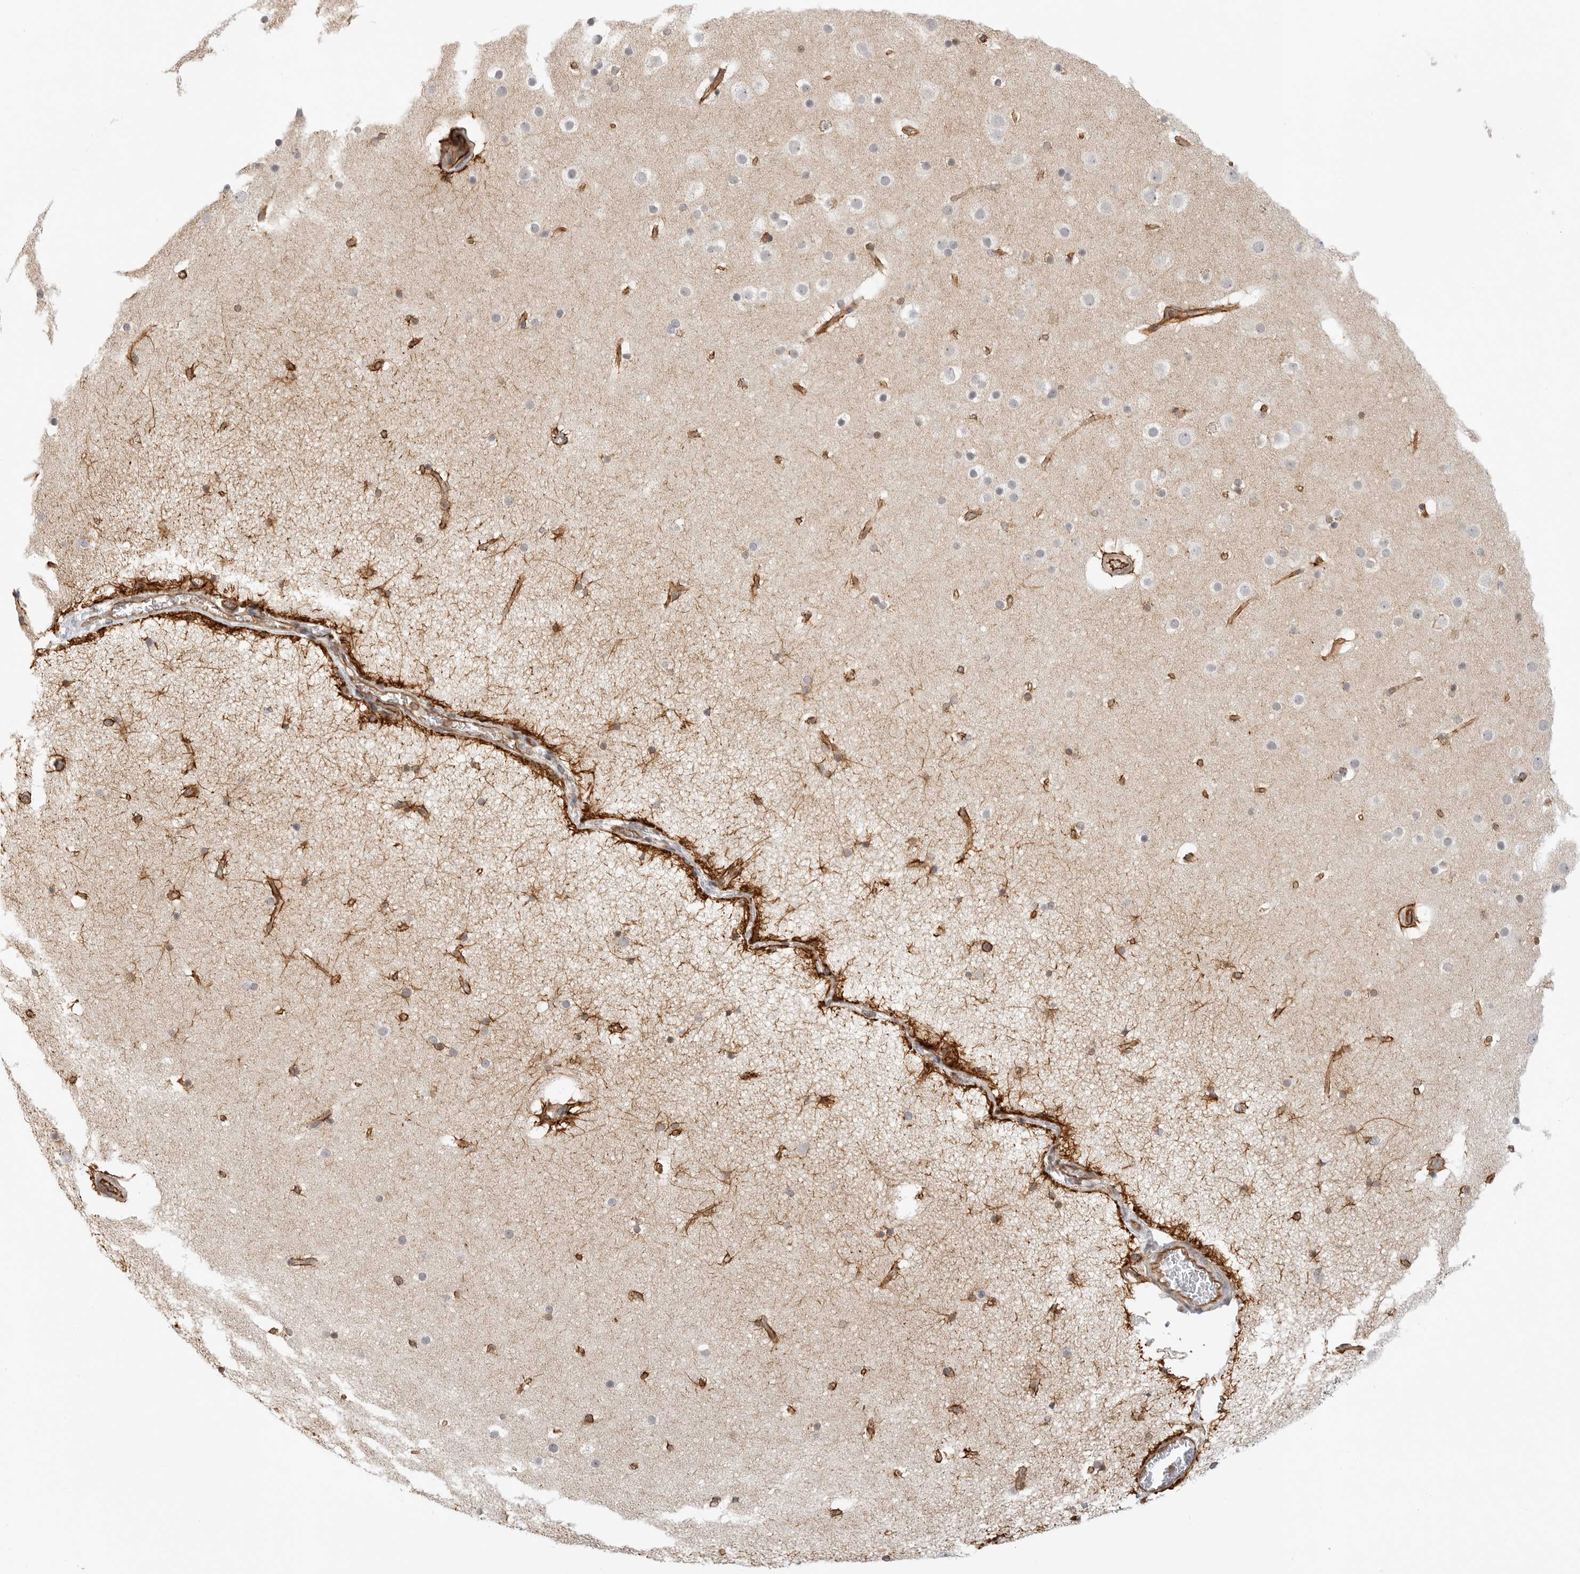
{"staining": {"intensity": "moderate", "quantity": ">75%", "location": "cytoplasmic/membranous"}, "tissue": "cerebral cortex", "cell_type": "Endothelial cells", "image_type": "normal", "snomed": [{"axis": "morphology", "description": "Normal tissue, NOS"}, {"axis": "topography", "description": "Cerebral cortex"}], "caption": "Cerebral cortex stained with IHC exhibits moderate cytoplasmic/membranous positivity in approximately >75% of endothelial cells. Using DAB (3,3'-diaminobenzidine) (brown) and hematoxylin (blue) stains, captured at high magnification using brightfield microscopy.", "gene": "ATOH7", "patient": {"sex": "male", "age": 57}}